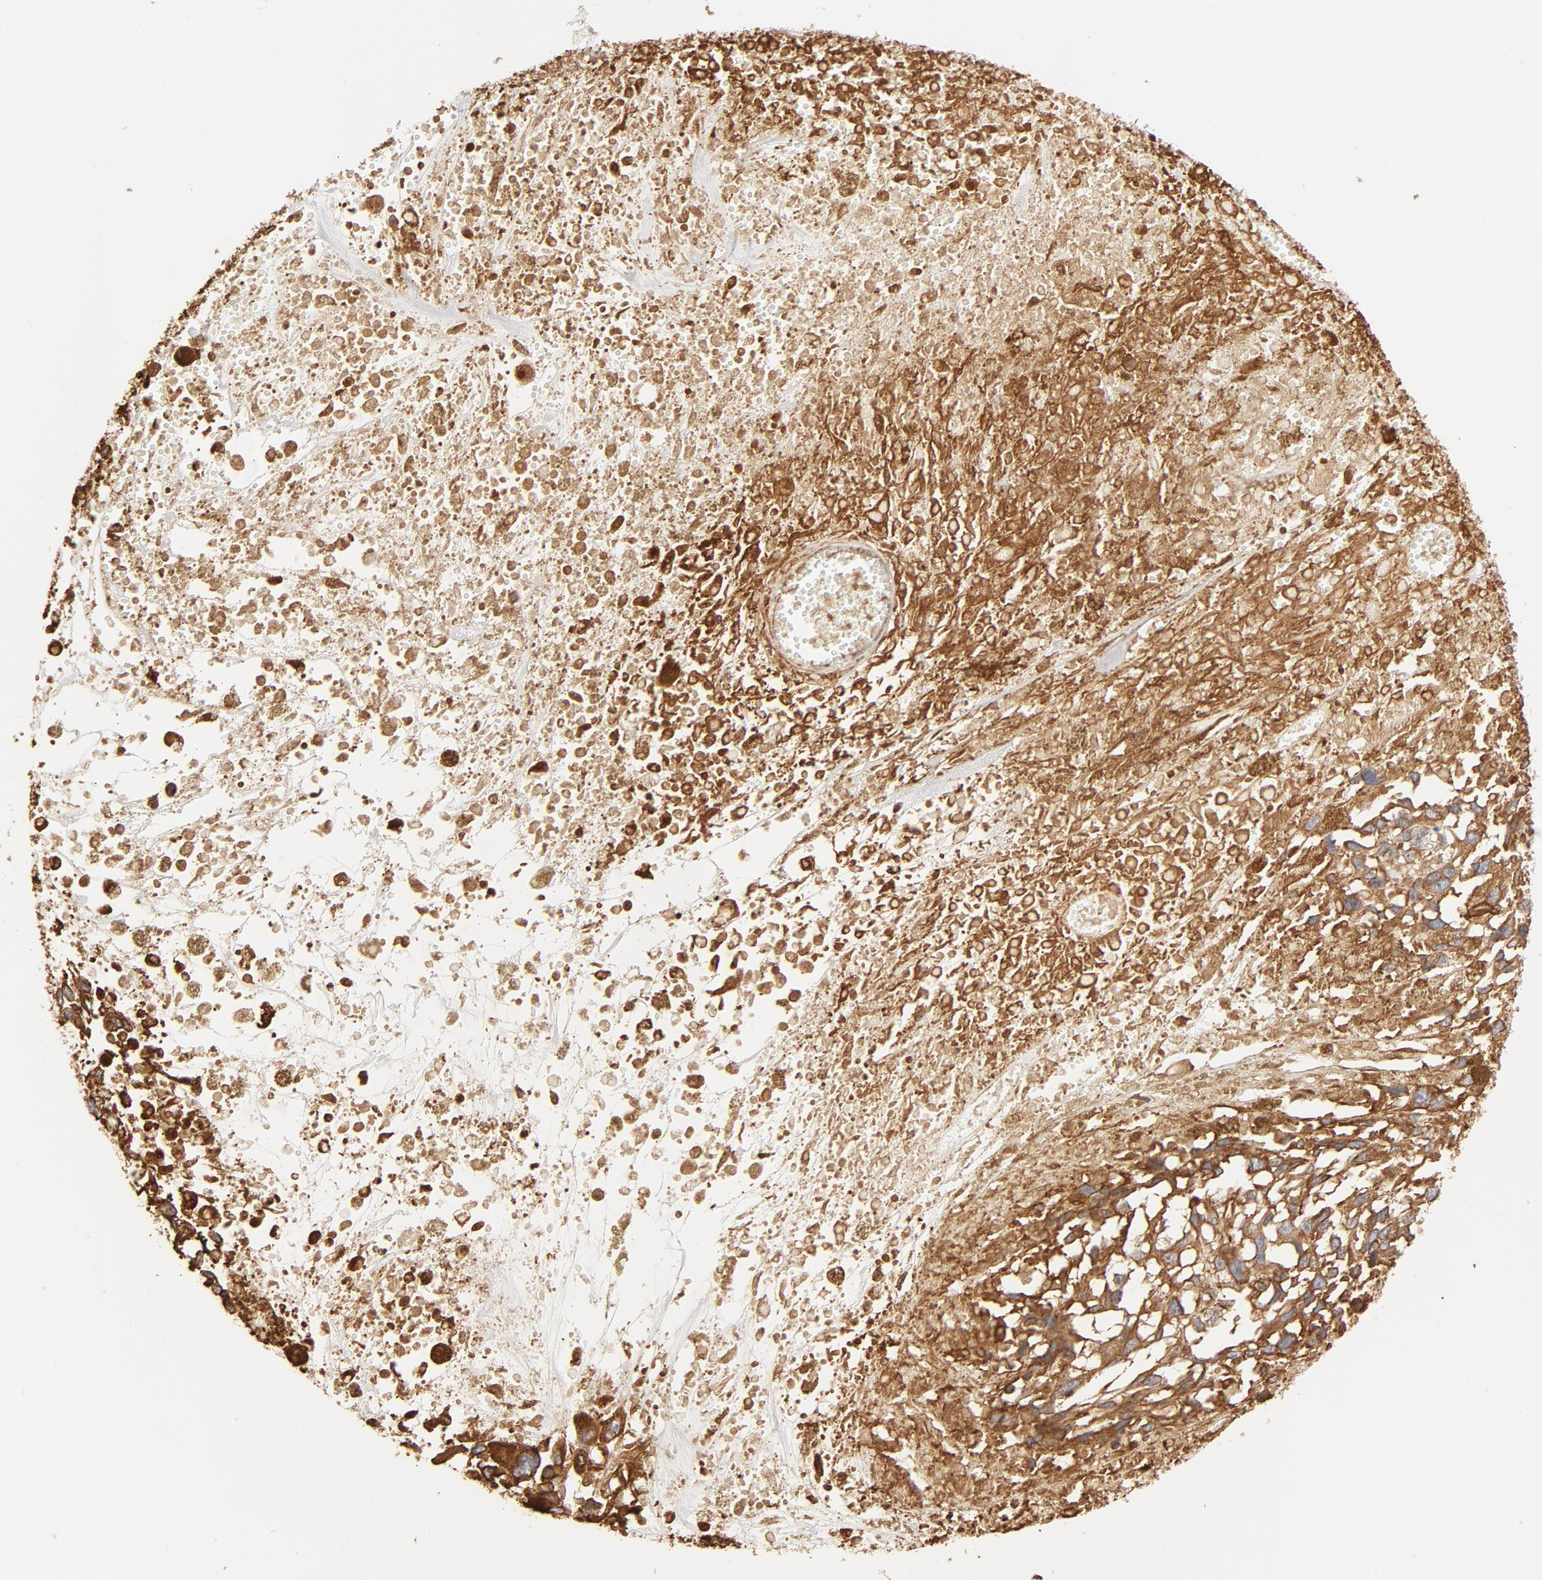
{"staining": {"intensity": "moderate", "quantity": ">75%", "location": "cytoplasmic/membranous"}, "tissue": "melanoma", "cell_type": "Tumor cells", "image_type": "cancer", "snomed": [{"axis": "morphology", "description": "Malignant melanoma, Metastatic site"}, {"axis": "topography", "description": "Lymph node"}], "caption": "The immunohistochemical stain highlights moderate cytoplasmic/membranous staining in tumor cells of melanoma tissue.", "gene": "BCAP31", "patient": {"sex": "male", "age": 59}}